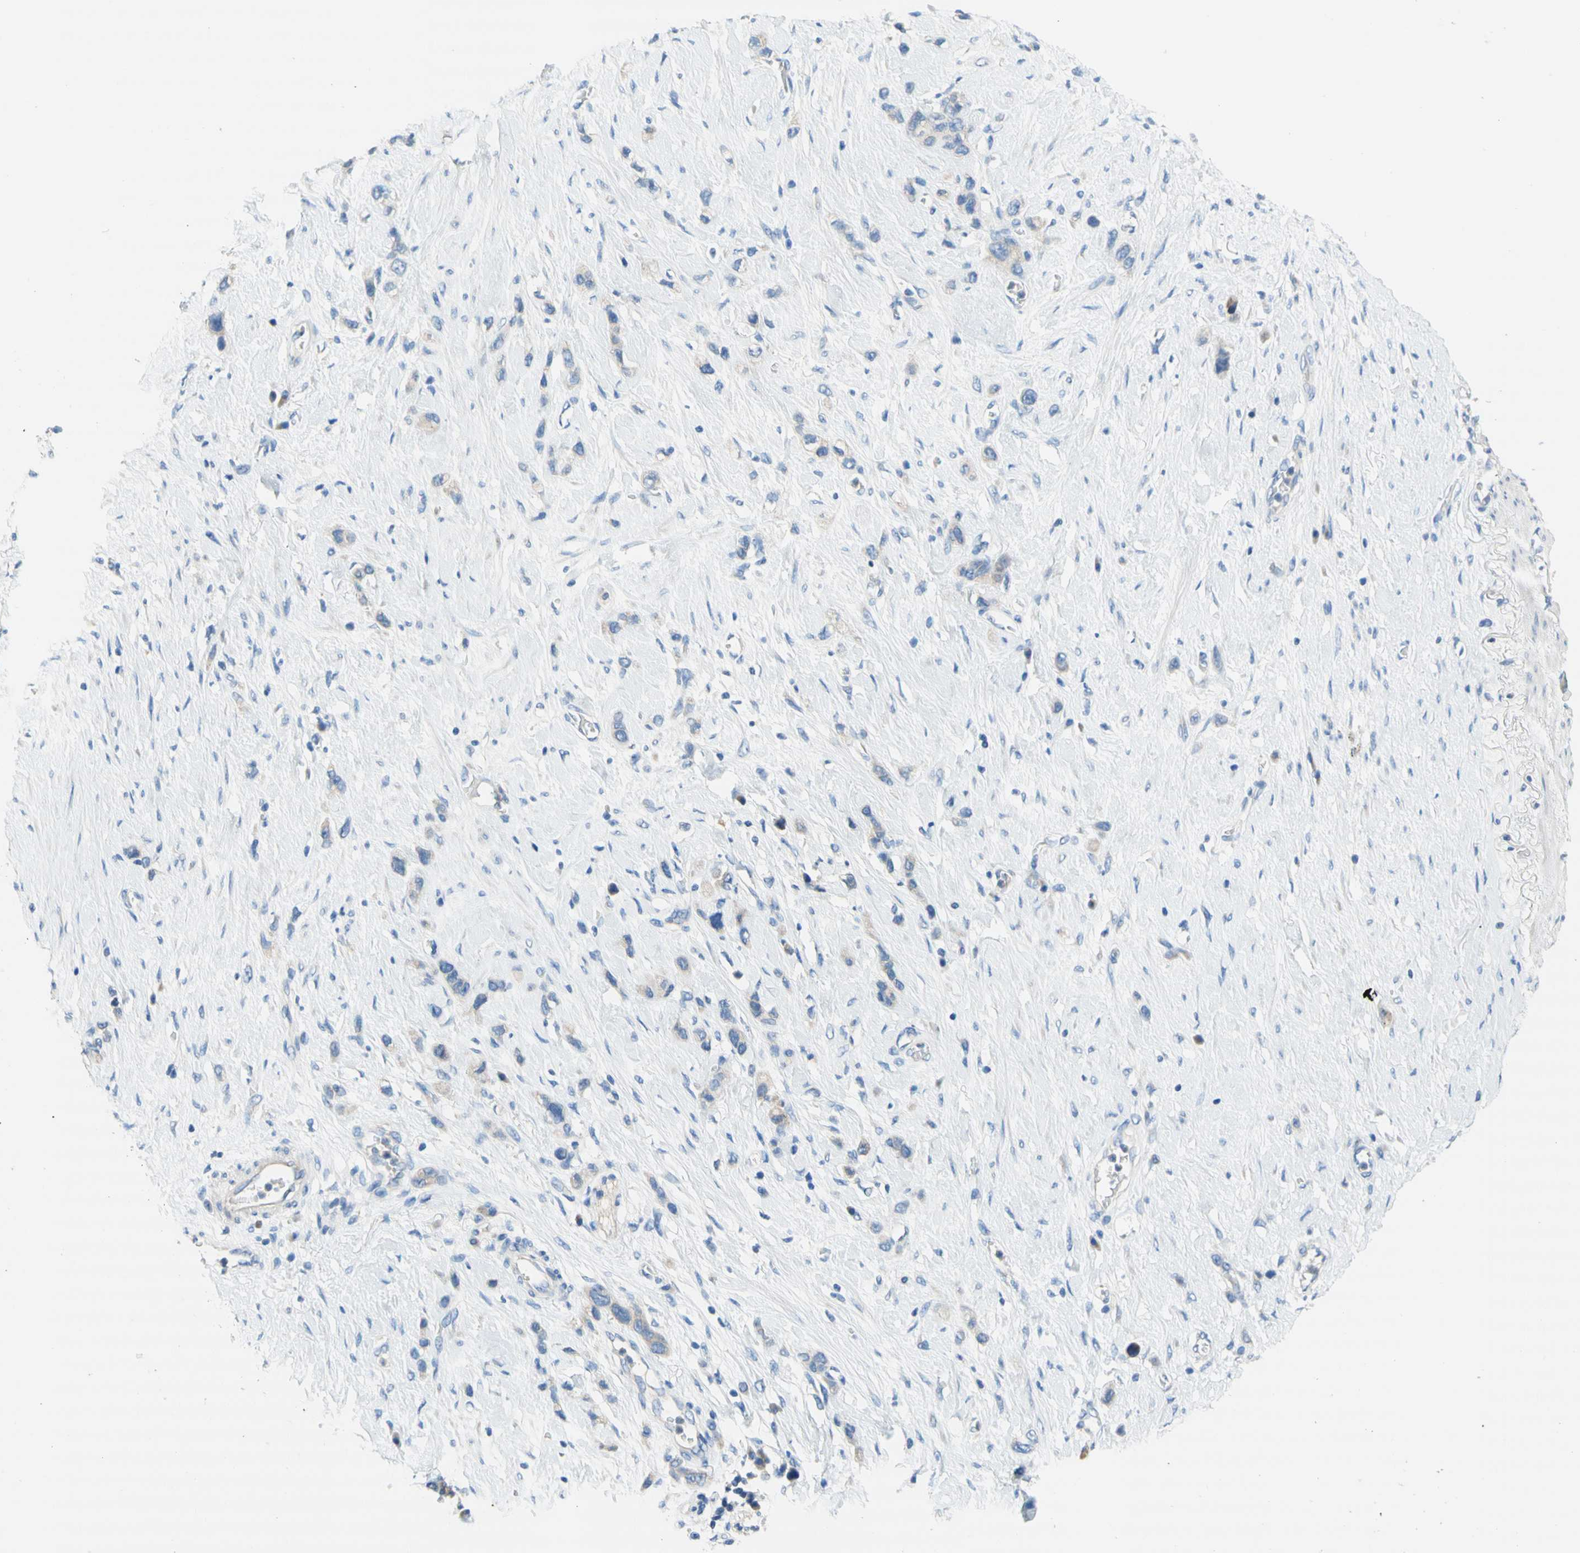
{"staining": {"intensity": "weak", "quantity": ">75%", "location": "cytoplasmic/membranous"}, "tissue": "stomach cancer", "cell_type": "Tumor cells", "image_type": "cancer", "snomed": [{"axis": "morphology", "description": "Adenocarcinoma, NOS"}, {"axis": "morphology", "description": "Adenocarcinoma, High grade"}, {"axis": "topography", "description": "Stomach, upper"}, {"axis": "topography", "description": "Stomach, lower"}], "caption": "The immunohistochemical stain highlights weak cytoplasmic/membranous staining in tumor cells of stomach adenocarcinoma tissue.", "gene": "F3", "patient": {"sex": "female", "age": 65}}